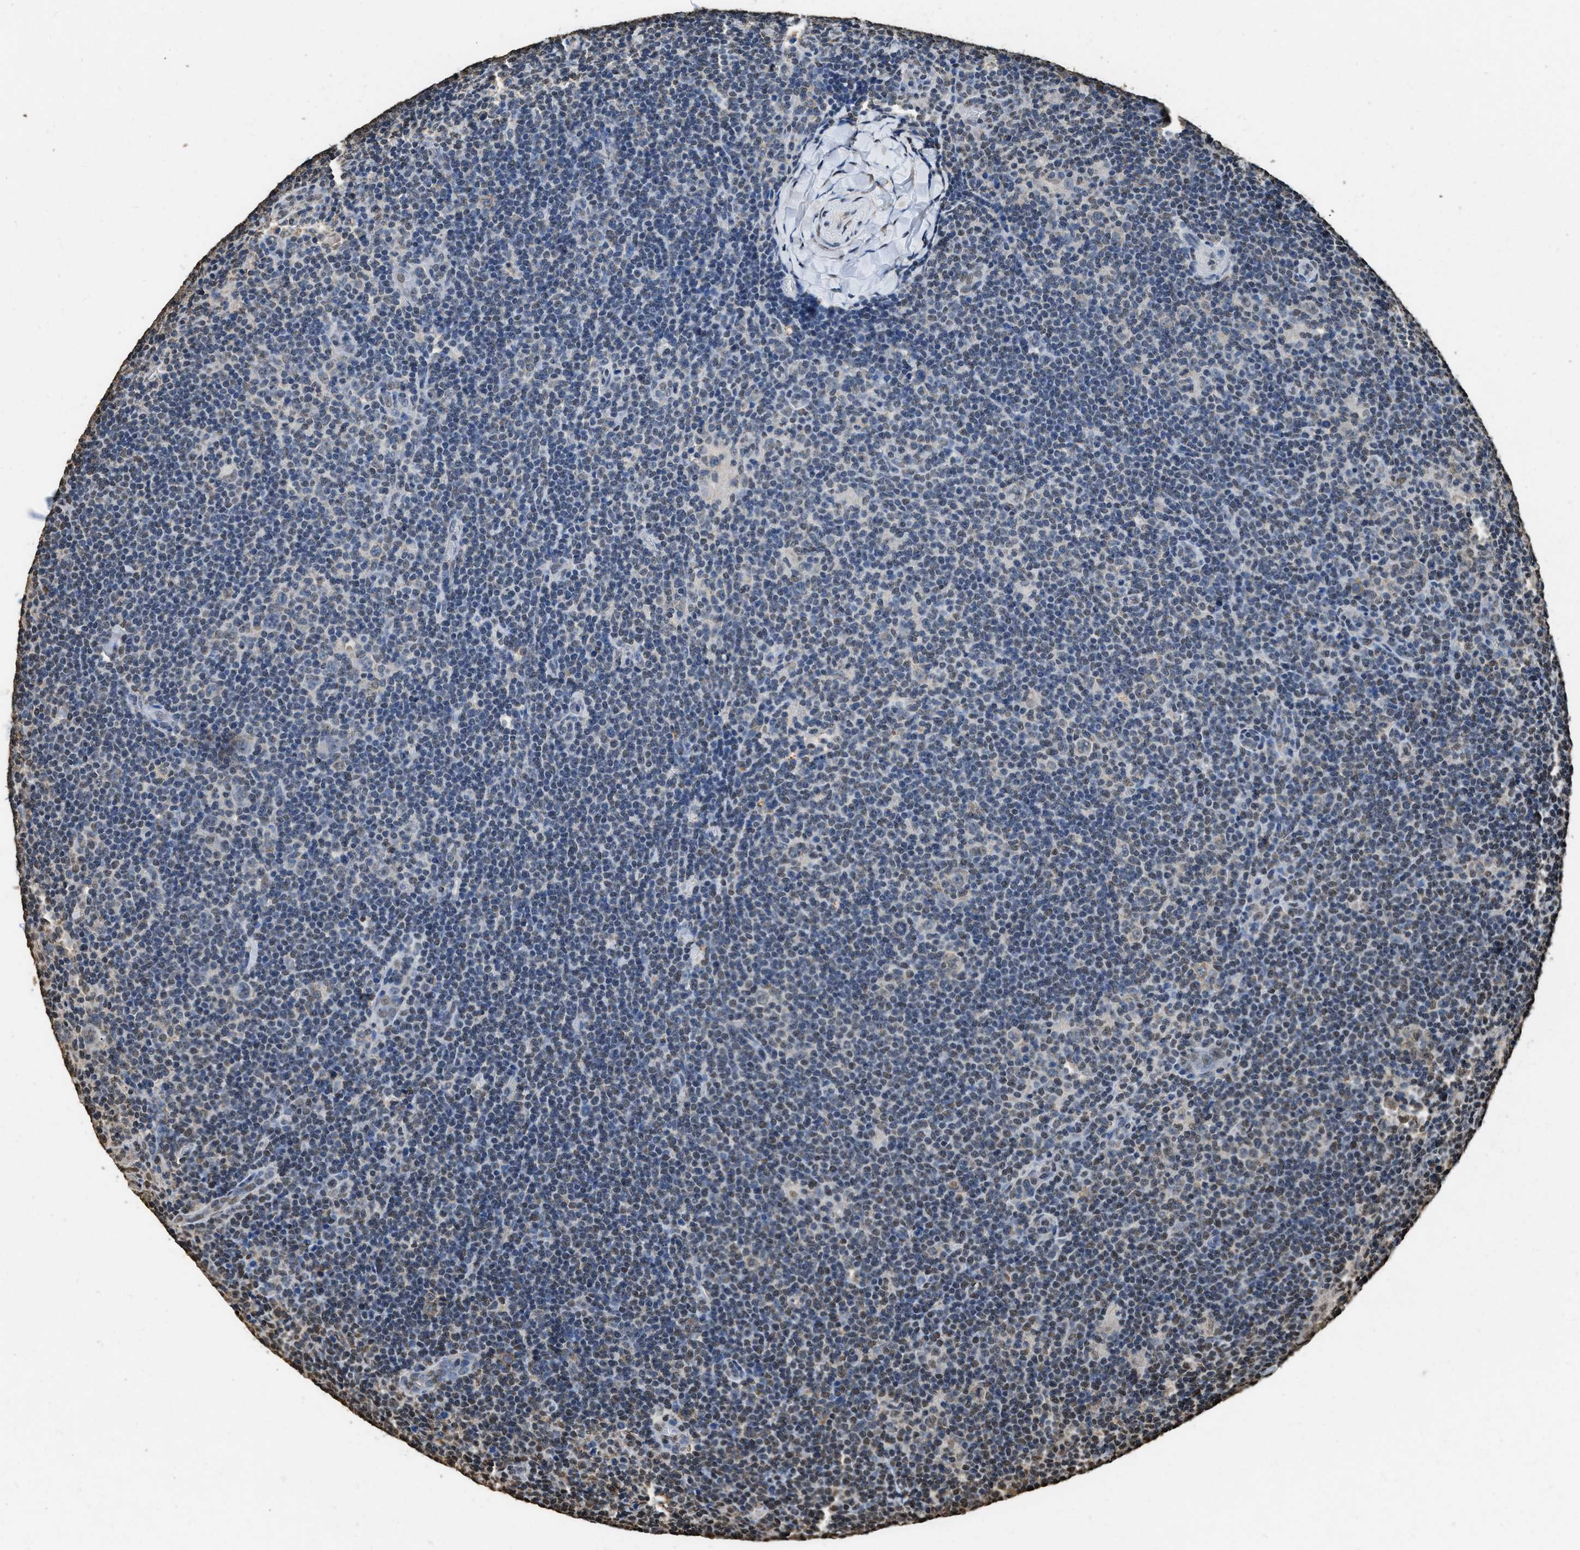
{"staining": {"intensity": "negative", "quantity": "none", "location": "none"}, "tissue": "lymphoma", "cell_type": "Tumor cells", "image_type": "cancer", "snomed": [{"axis": "morphology", "description": "Hodgkin's disease, NOS"}, {"axis": "topography", "description": "Lymph node"}], "caption": "DAB immunohistochemical staining of human lymphoma reveals no significant staining in tumor cells.", "gene": "GAPDH", "patient": {"sex": "female", "age": 57}}